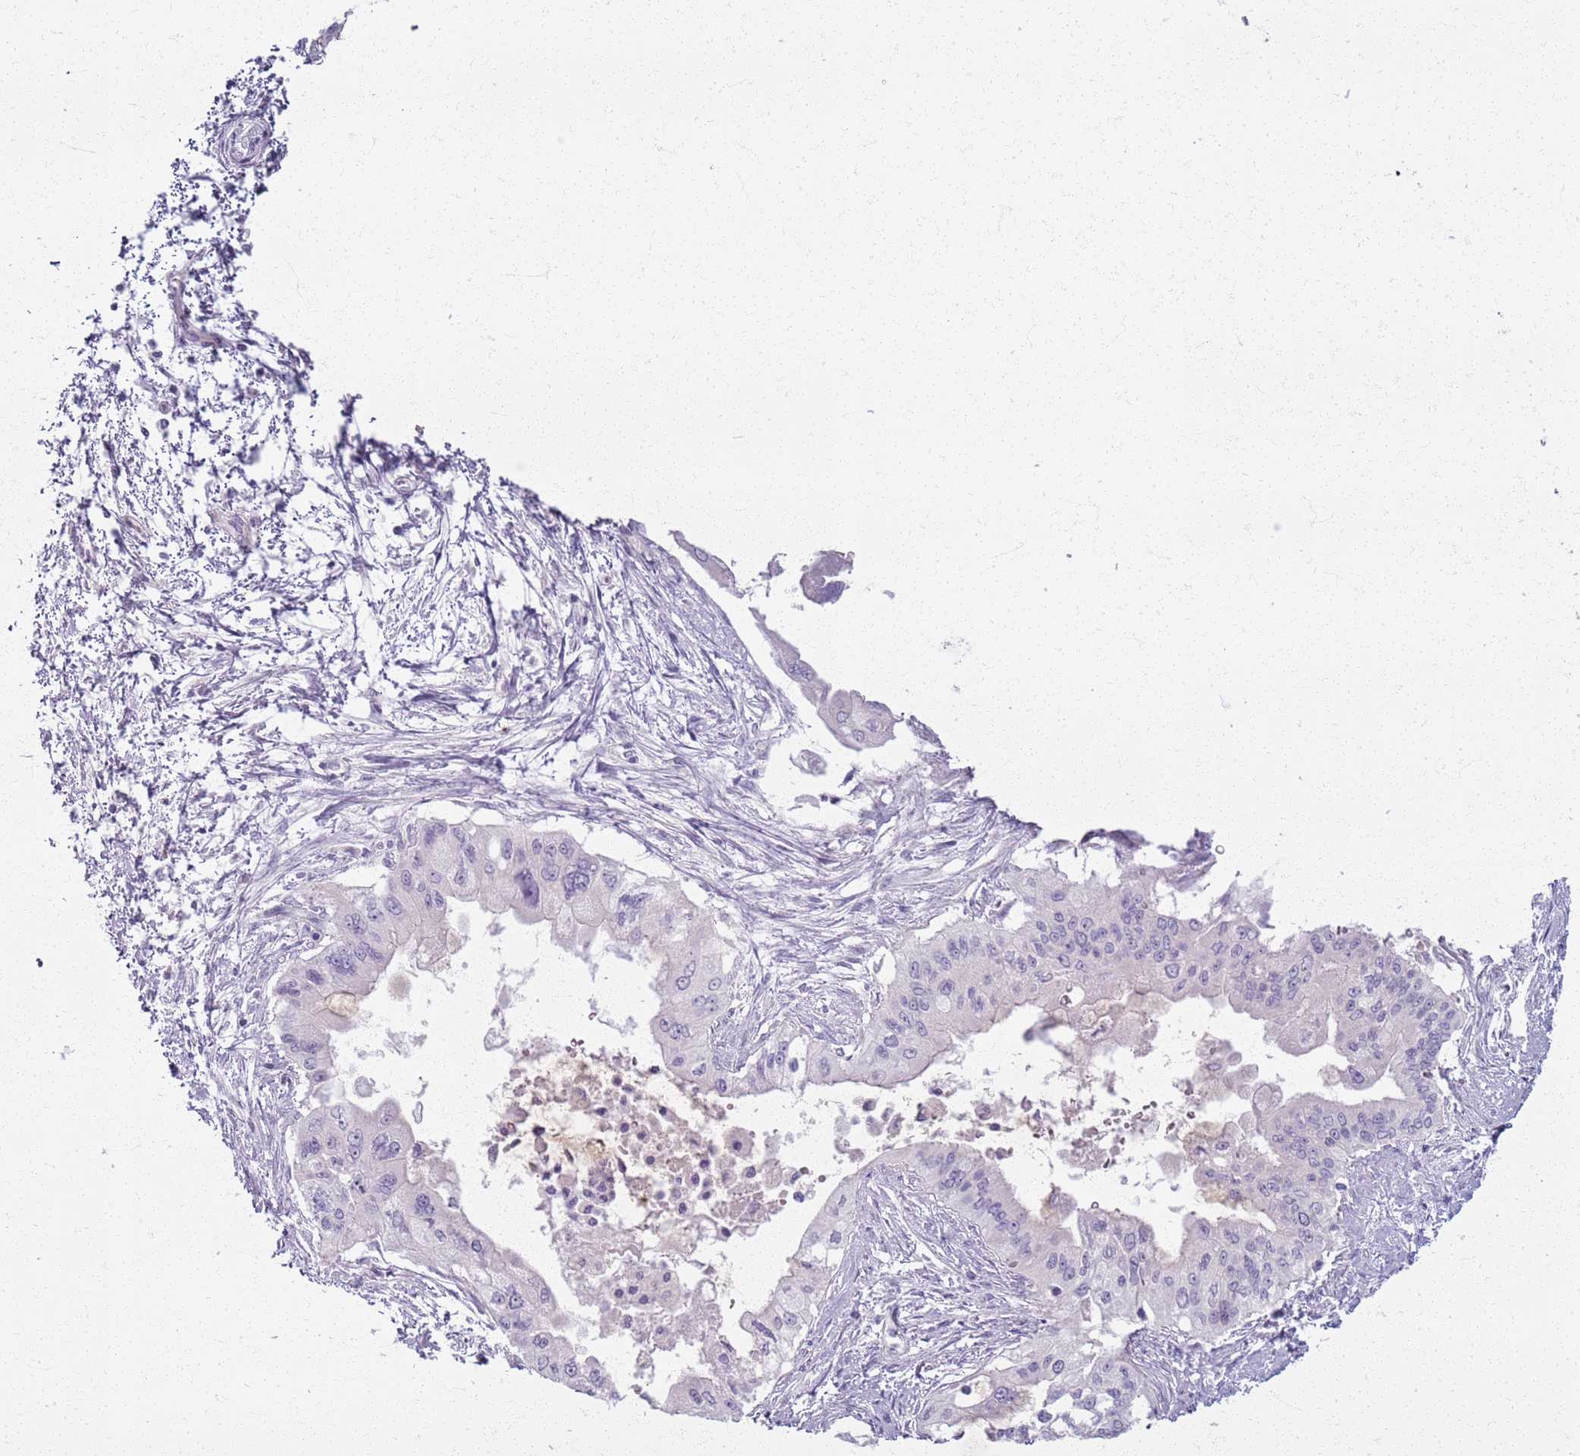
{"staining": {"intensity": "negative", "quantity": "none", "location": "none"}, "tissue": "pancreatic cancer", "cell_type": "Tumor cells", "image_type": "cancer", "snomed": [{"axis": "morphology", "description": "Adenocarcinoma, NOS"}, {"axis": "topography", "description": "Pancreas"}], "caption": "A high-resolution micrograph shows immunohistochemistry (IHC) staining of adenocarcinoma (pancreatic), which exhibits no significant positivity in tumor cells.", "gene": "CSRP3", "patient": {"sex": "male", "age": 46}}